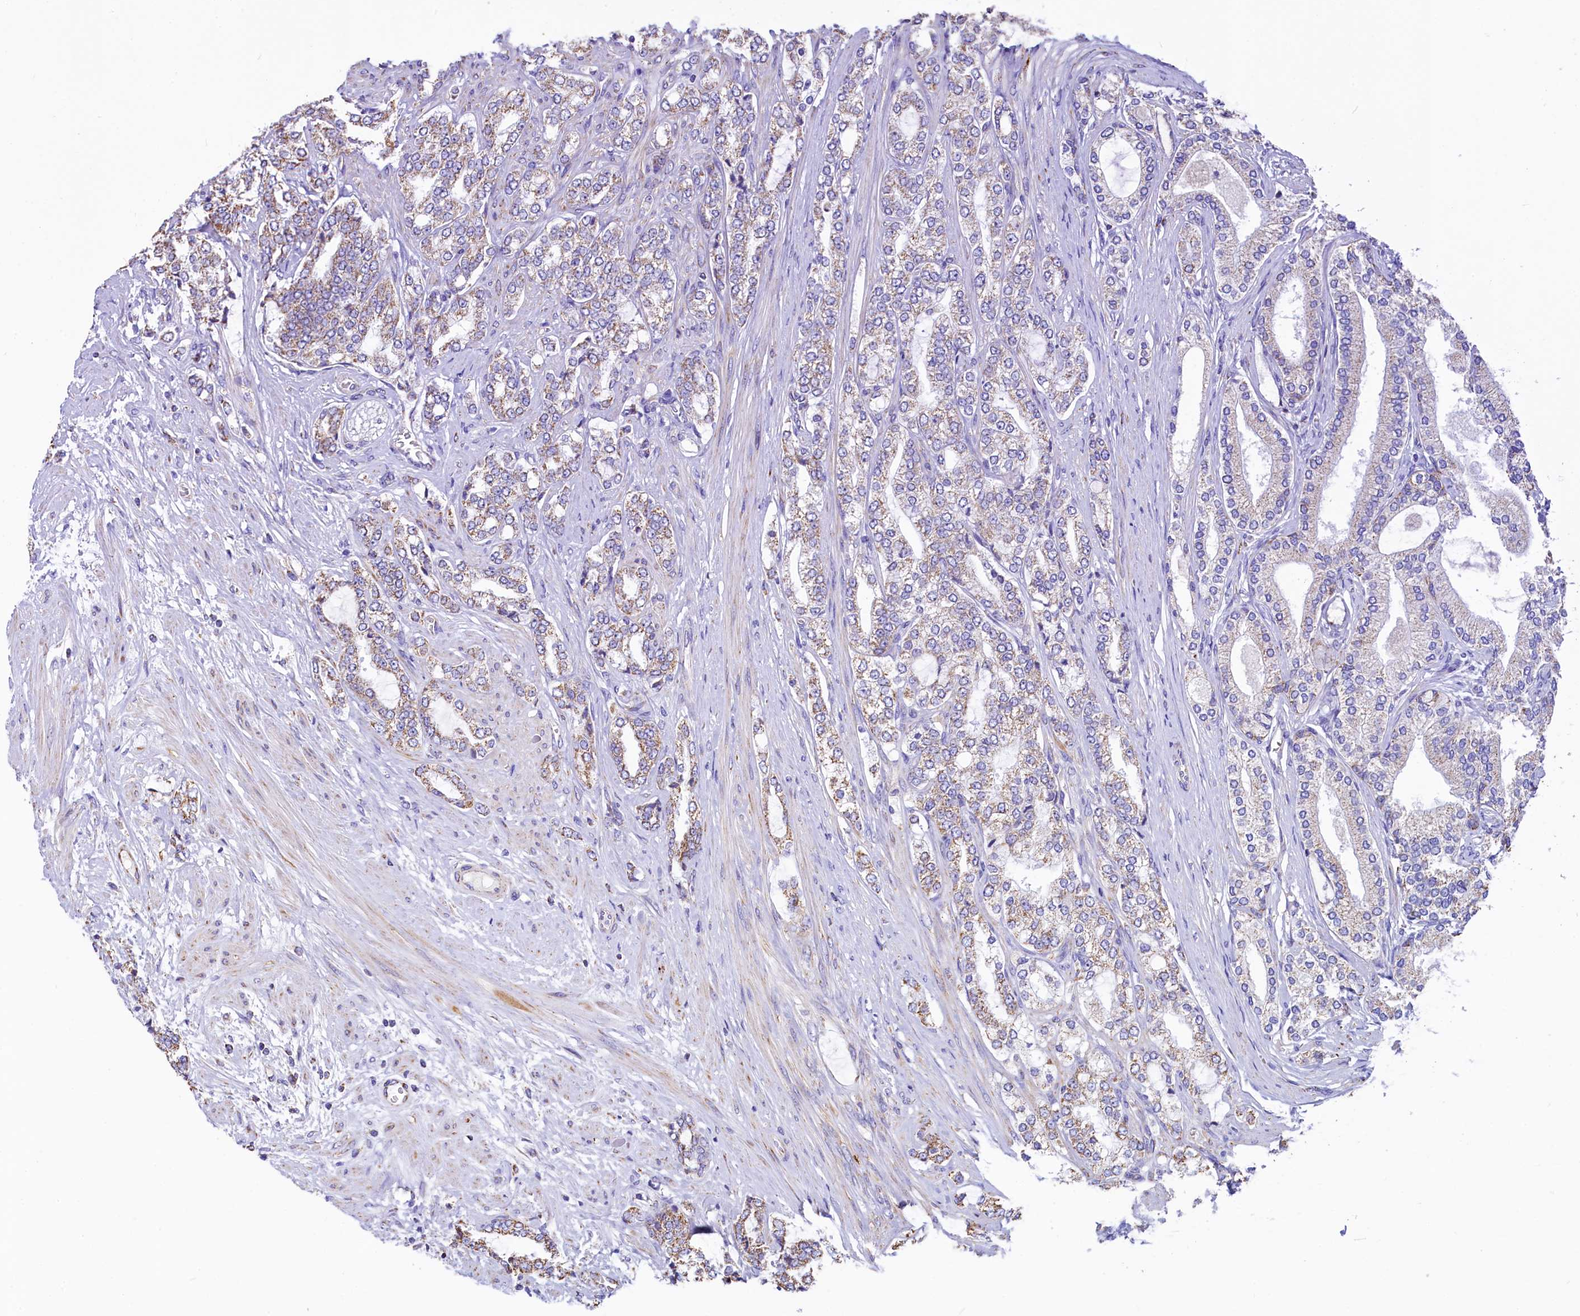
{"staining": {"intensity": "weak", "quantity": ">75%", "location": "cytoplasmic/membranous"}, "tissue": "prostate cancer", "cell_type": "Tumor cells", "image_type": "cancer", "snomed": [{"axis": "morphology", "description": "Adenocarcinoma, High grade"}, {"axis": "topography", "description": "Prostate"}], "caption": "A low amount of weak cytoplasmic/membranous expression is appreciated in about >75% of tumor cells in prostate cancer (high-grade adenocarcinoma) tissue.", "gene": "IDH3A", "patient": {"sex": "male", "age": 64}}